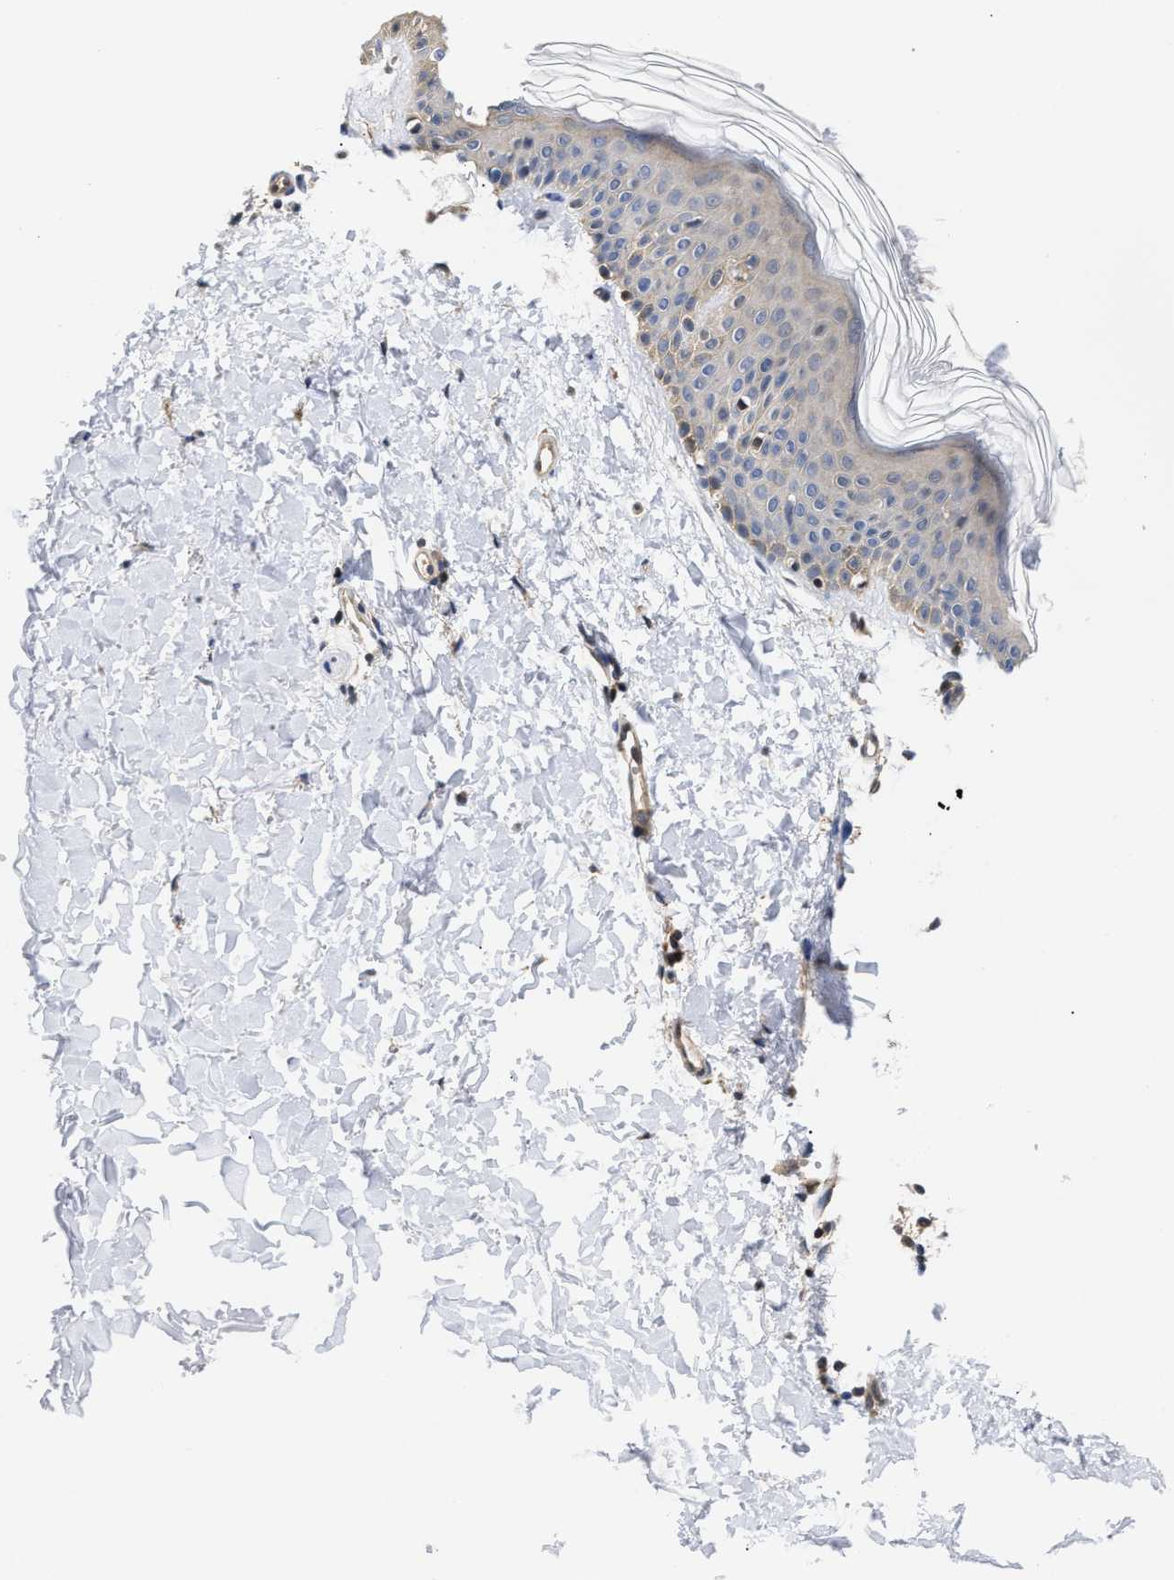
{"staining": {"intensity": "weak", "quantity": ">75%", "location": "cytoplasmic/membranous"}, "tissue": "skin", "cell_type": "Fibroblasts", "image_type": "normal", "snomed": [{"axis": "morphology", "description": "Normal tissue, NOS"}, {"axis": "topography", "description": "Skin"}], "caption": "Immunohistochemistry (IHC) of normal skin demonstrates low levels of weak cytoplasmic/membranous positivity in approximately >75% of fibroblasts. The staining was performed using DAB to visualize the protein expression in brown, while the nuclei were stained in blue with hematoxylin (Magnification: 20x).", "gene": "KLHDC1", "patient": {"sex": "male", "age": 40}}